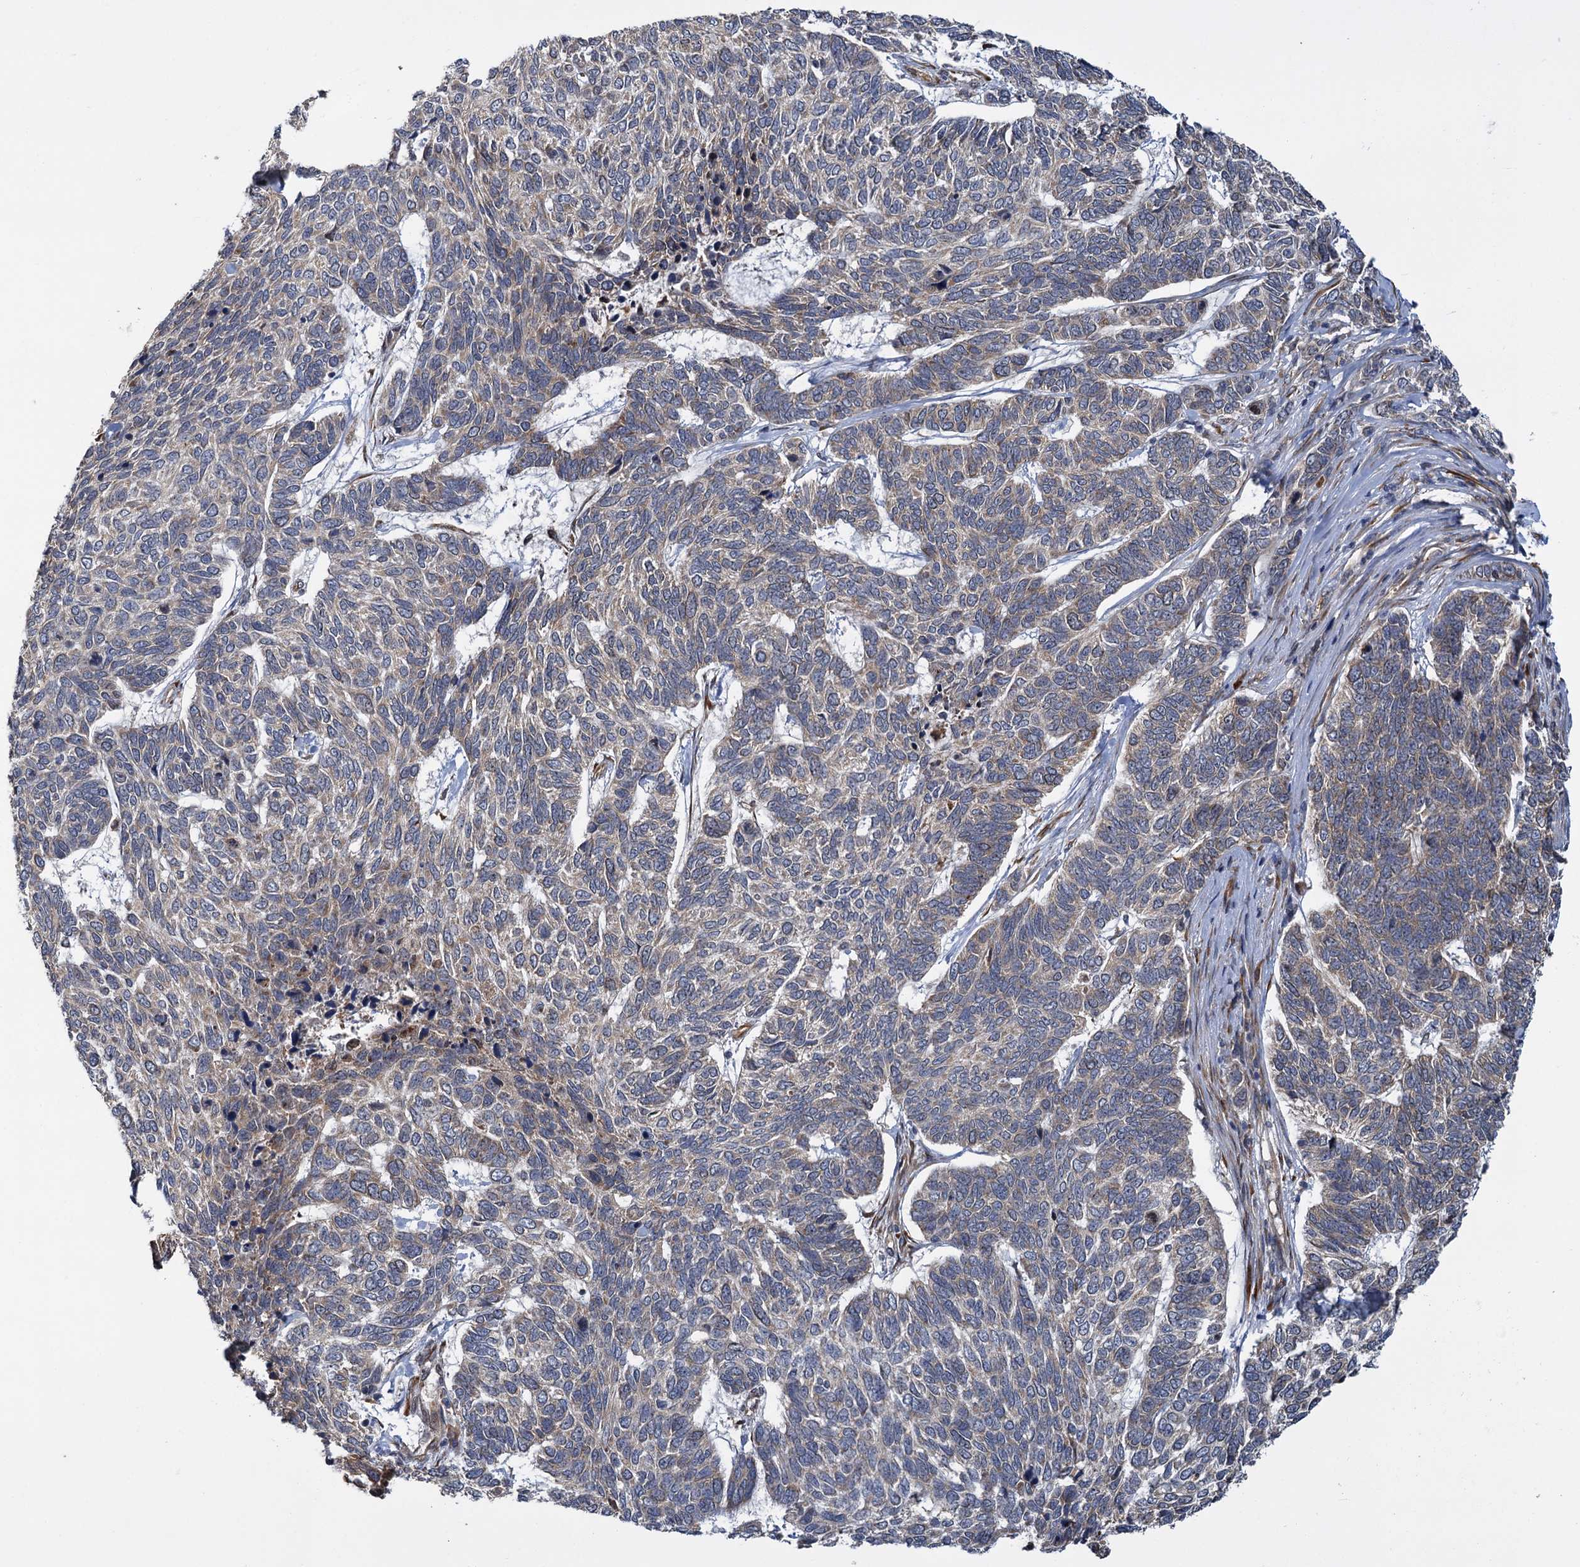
{"staining": {"intensity": "weak", "quantity": "25%-75%", "location": "cytoplasmic/membranous"}, "tissue": "skin cancer", "cell_type": "Tumor cells", "image_type": "cancer", "snomed": [{"axis": "morphology", "description": "Basal cell carcinoma"}, {"axis": "topography", "description": "Skin"}], "caption": "Human basal cell carcinoma (skin) stained with a protein marker reveals weak staining in tumor cells.", "gene": "APBA2", "patient": {"sex": "female", "age": 65}}